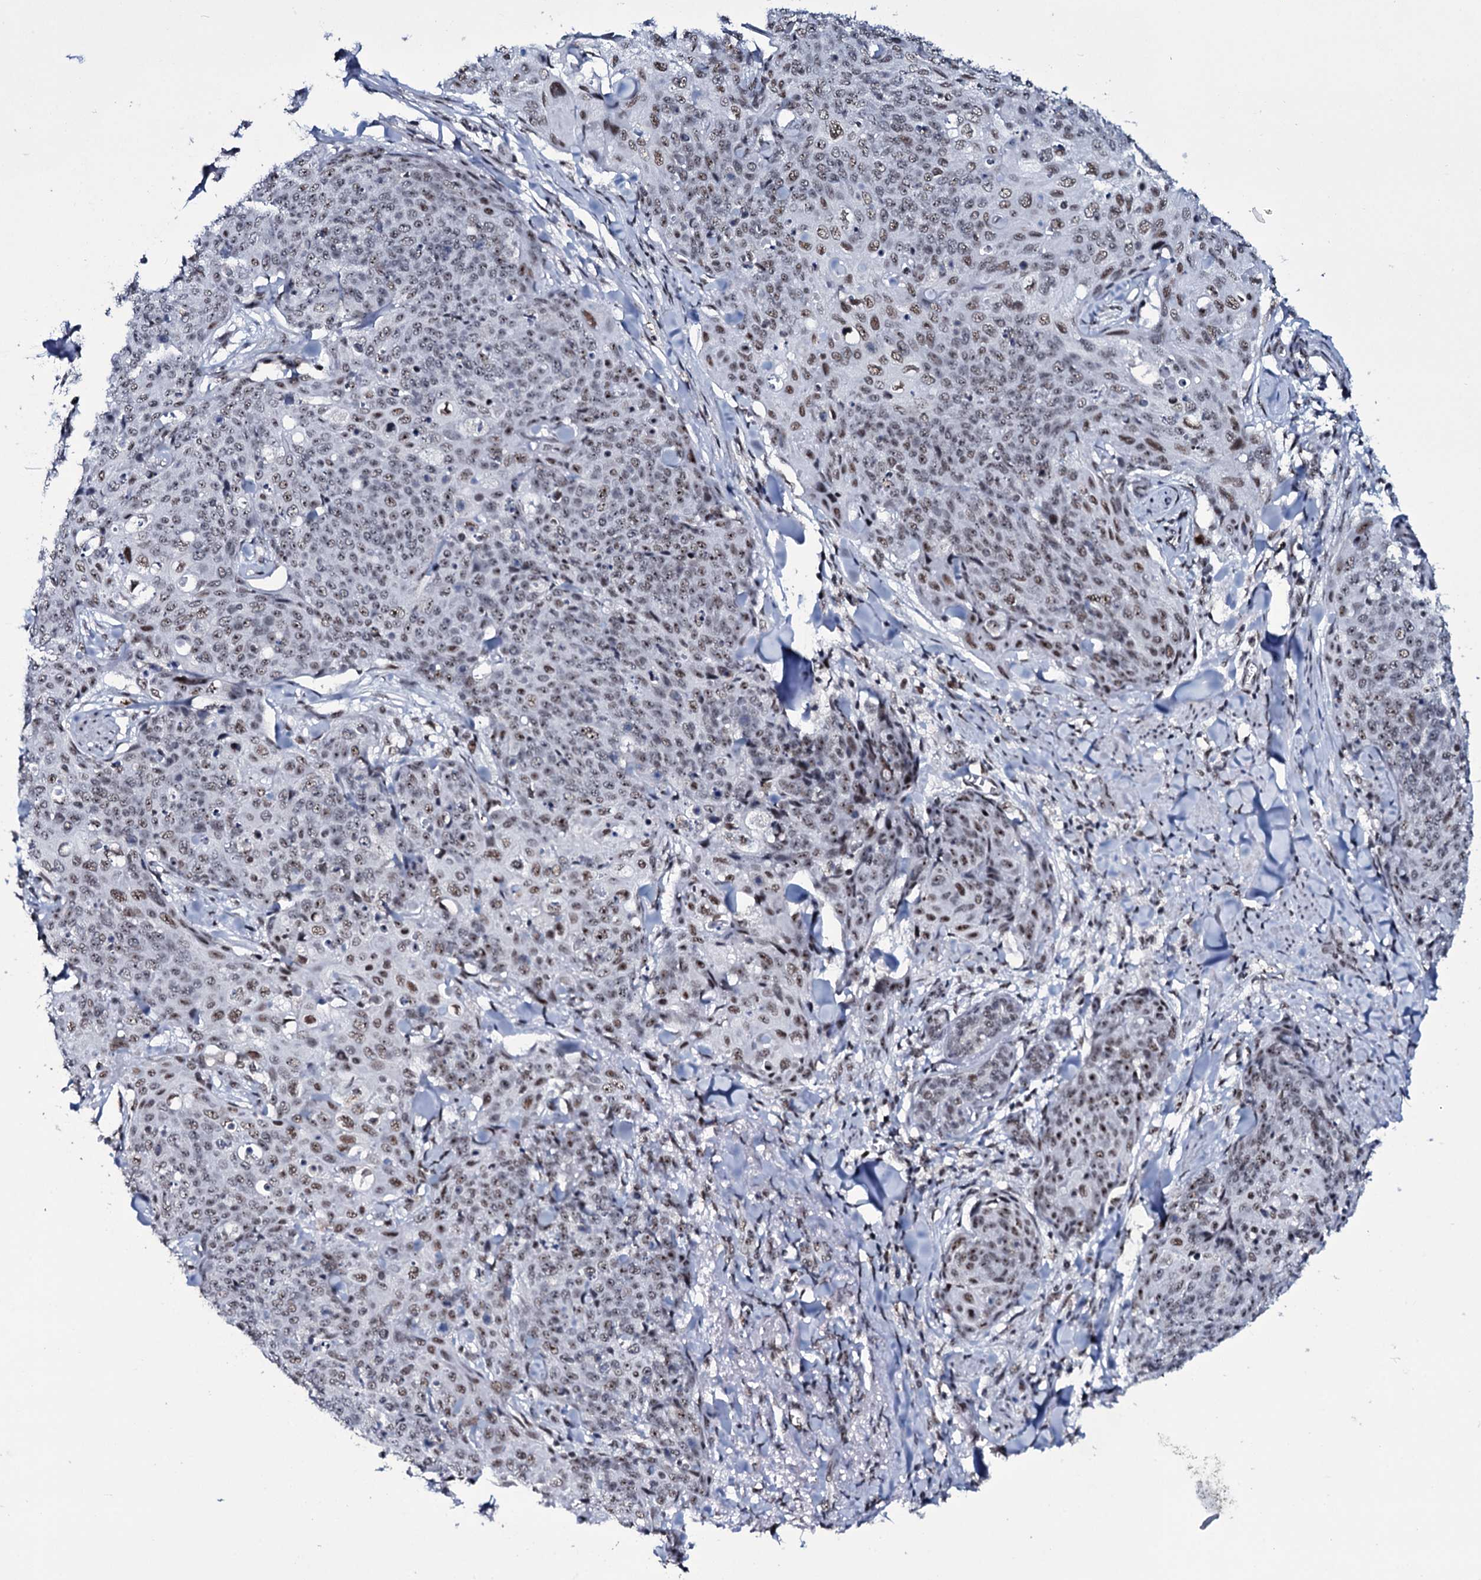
{"staining": {"intensity": "moderate", "quantity": "<25%", "location": "nuclear"}, "tissue": "skin cancer", "cell_type": "Tumor cells", "image_type": "cancer", "snomed": [{"axis": "morphology", "description": "Squamous cell carcinoma, NOS"}, {"axis": "topography", "description": "Skin"}, {"axis": "topography", "description": "Vulva"}], "caption": "There is low levels of moderate nuclear positivity in tumor cells of skin cancer (squamous cell carcinoma), as demonstrated by immunohistochemical staining (brown color).", "gene": "ZMIZ2", "patient": {"sex": "female", "age": 85}}